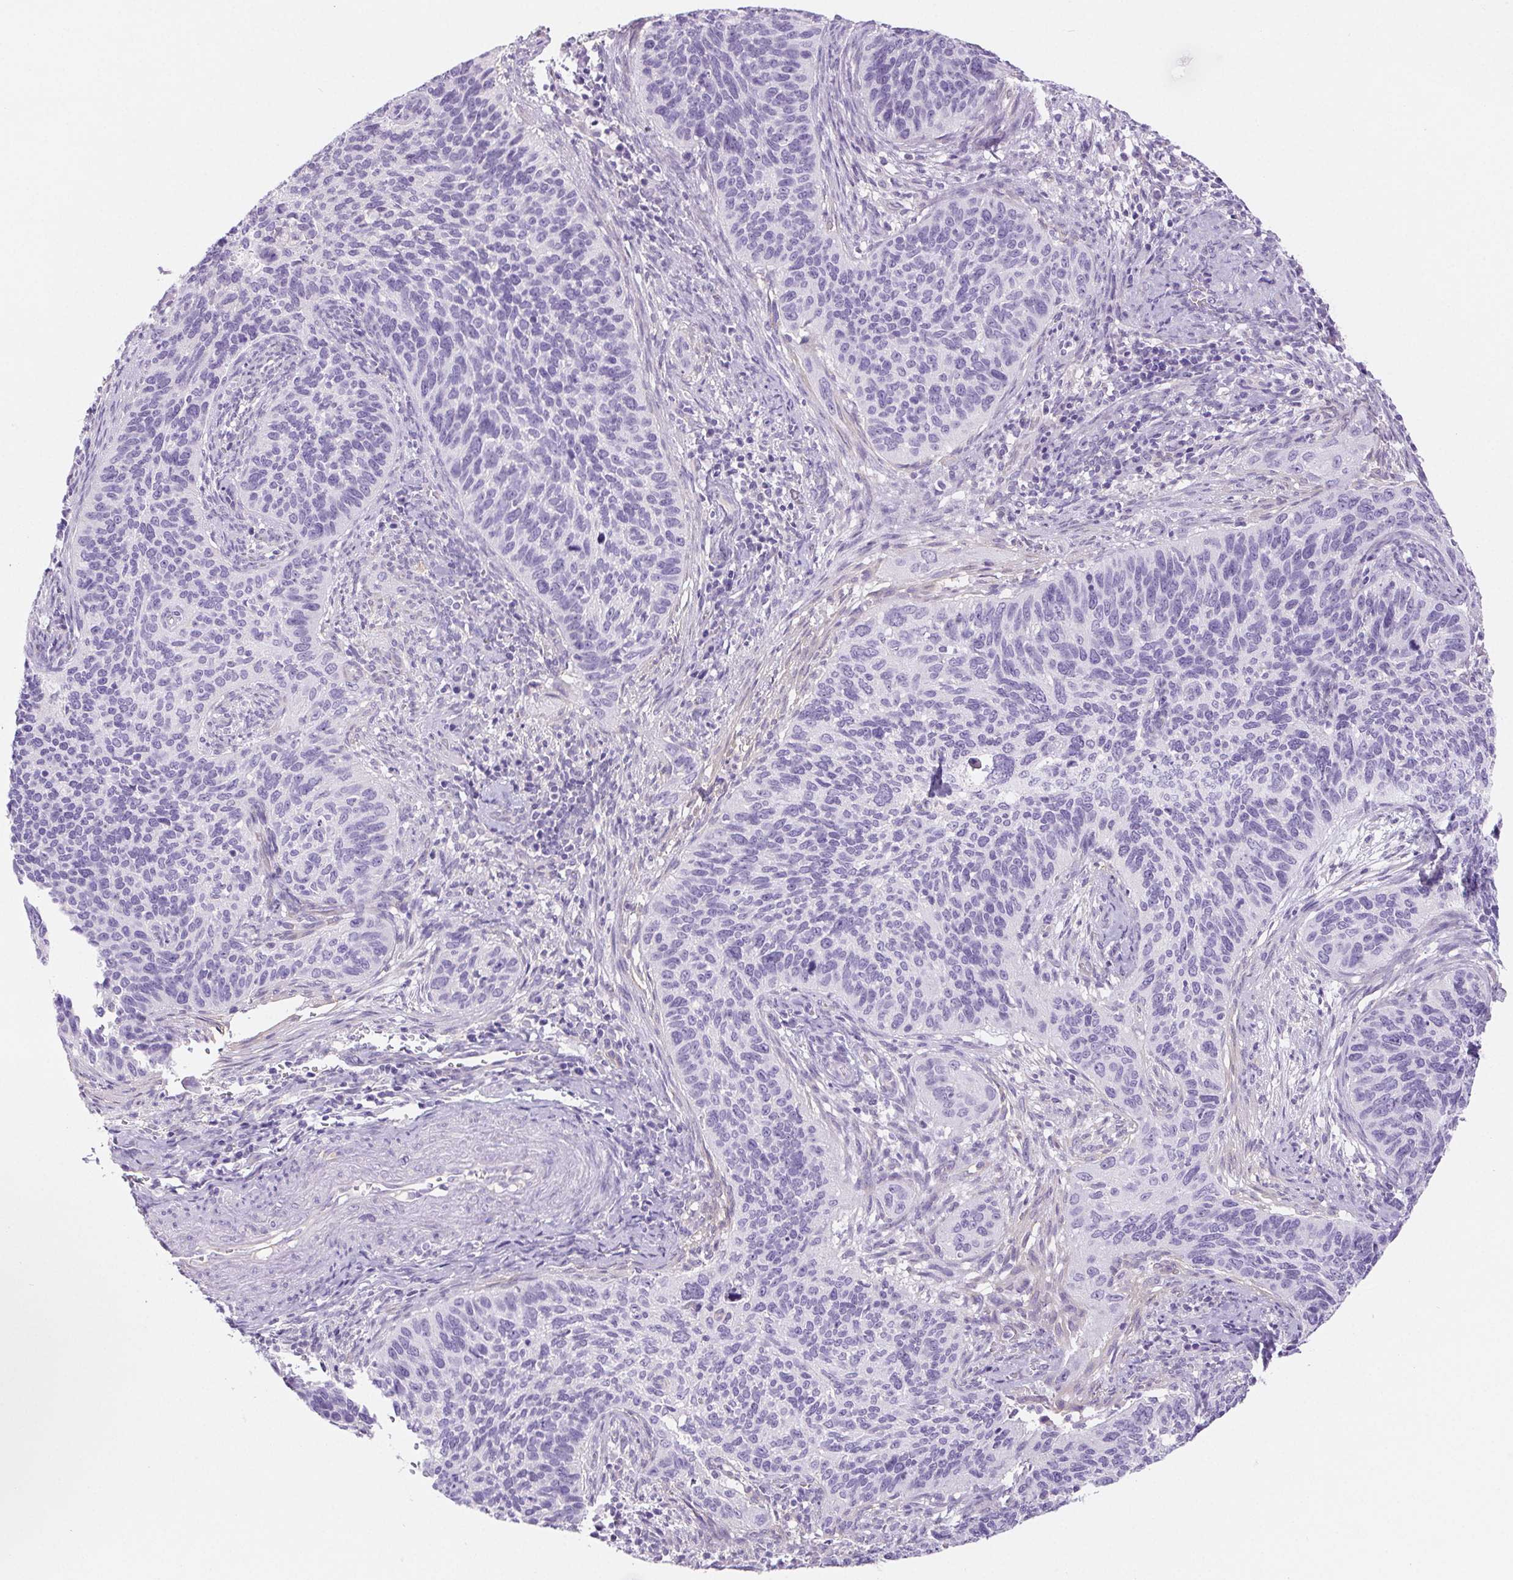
{"staining": {"intensity": "negative", "quantity": "none", "location": "none"}, "tissue": "cervical cancer", "cell_type": "Tumor cells", "image_type": "cancer", "snomed": [{"axis": "morphology", "description": "Squamous cell carcinoma, NOS"}, {"axis": "topography", "description": "Cervix"}], "caption": "The immunohistochemistry histopathology image has no significant staining in tumor cells of cervical squamous cell carcinoma tissue.", "gene": "PNLIP", "patient": {"sex": "female", "age": 51}}